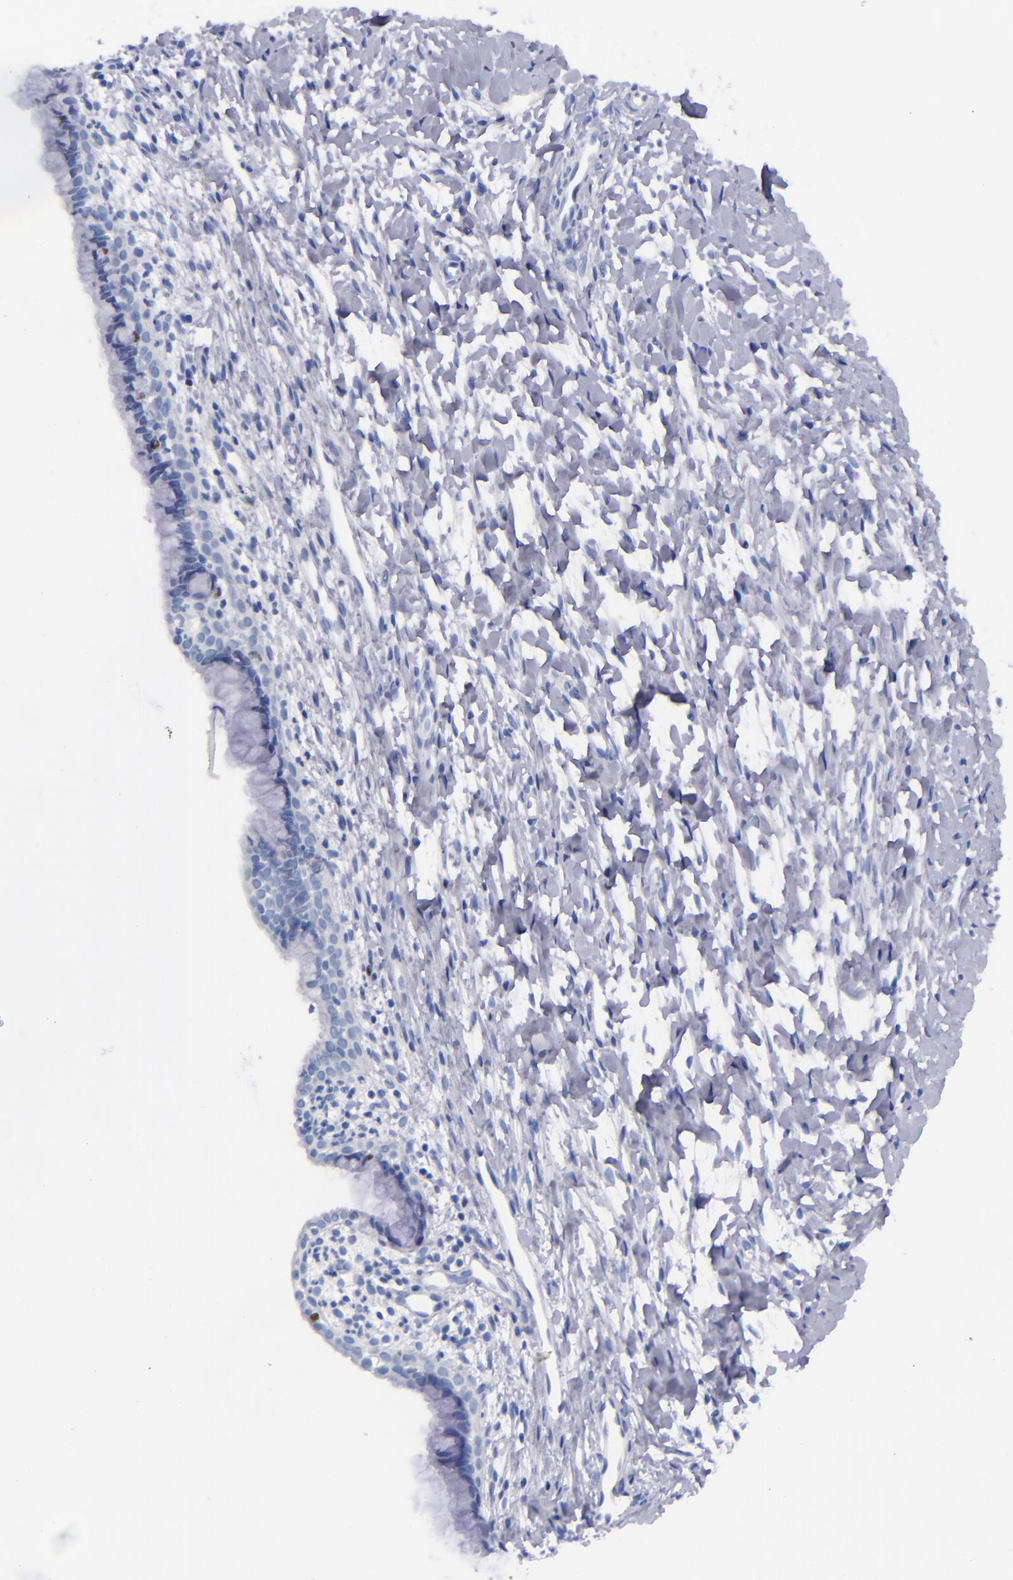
{"staining": {"intensity": "negative", "quantity": "none", "location": "none"}, "tissue": "cervix", "cell_type": "Glandular cells", "image_type": "normal", "snomed": [{"axis": "morphology", "description": "Normal tissue, NOS"}, {"axis": "topography", "description": "Cervix"}], "caption": "A high-resolution image shows immunohistochemistry staining of unremarkable cervix, which shows no significant expression in glandular cells.", "gene": "MCM7", "patient": {"sex": "female", "age": 46}}